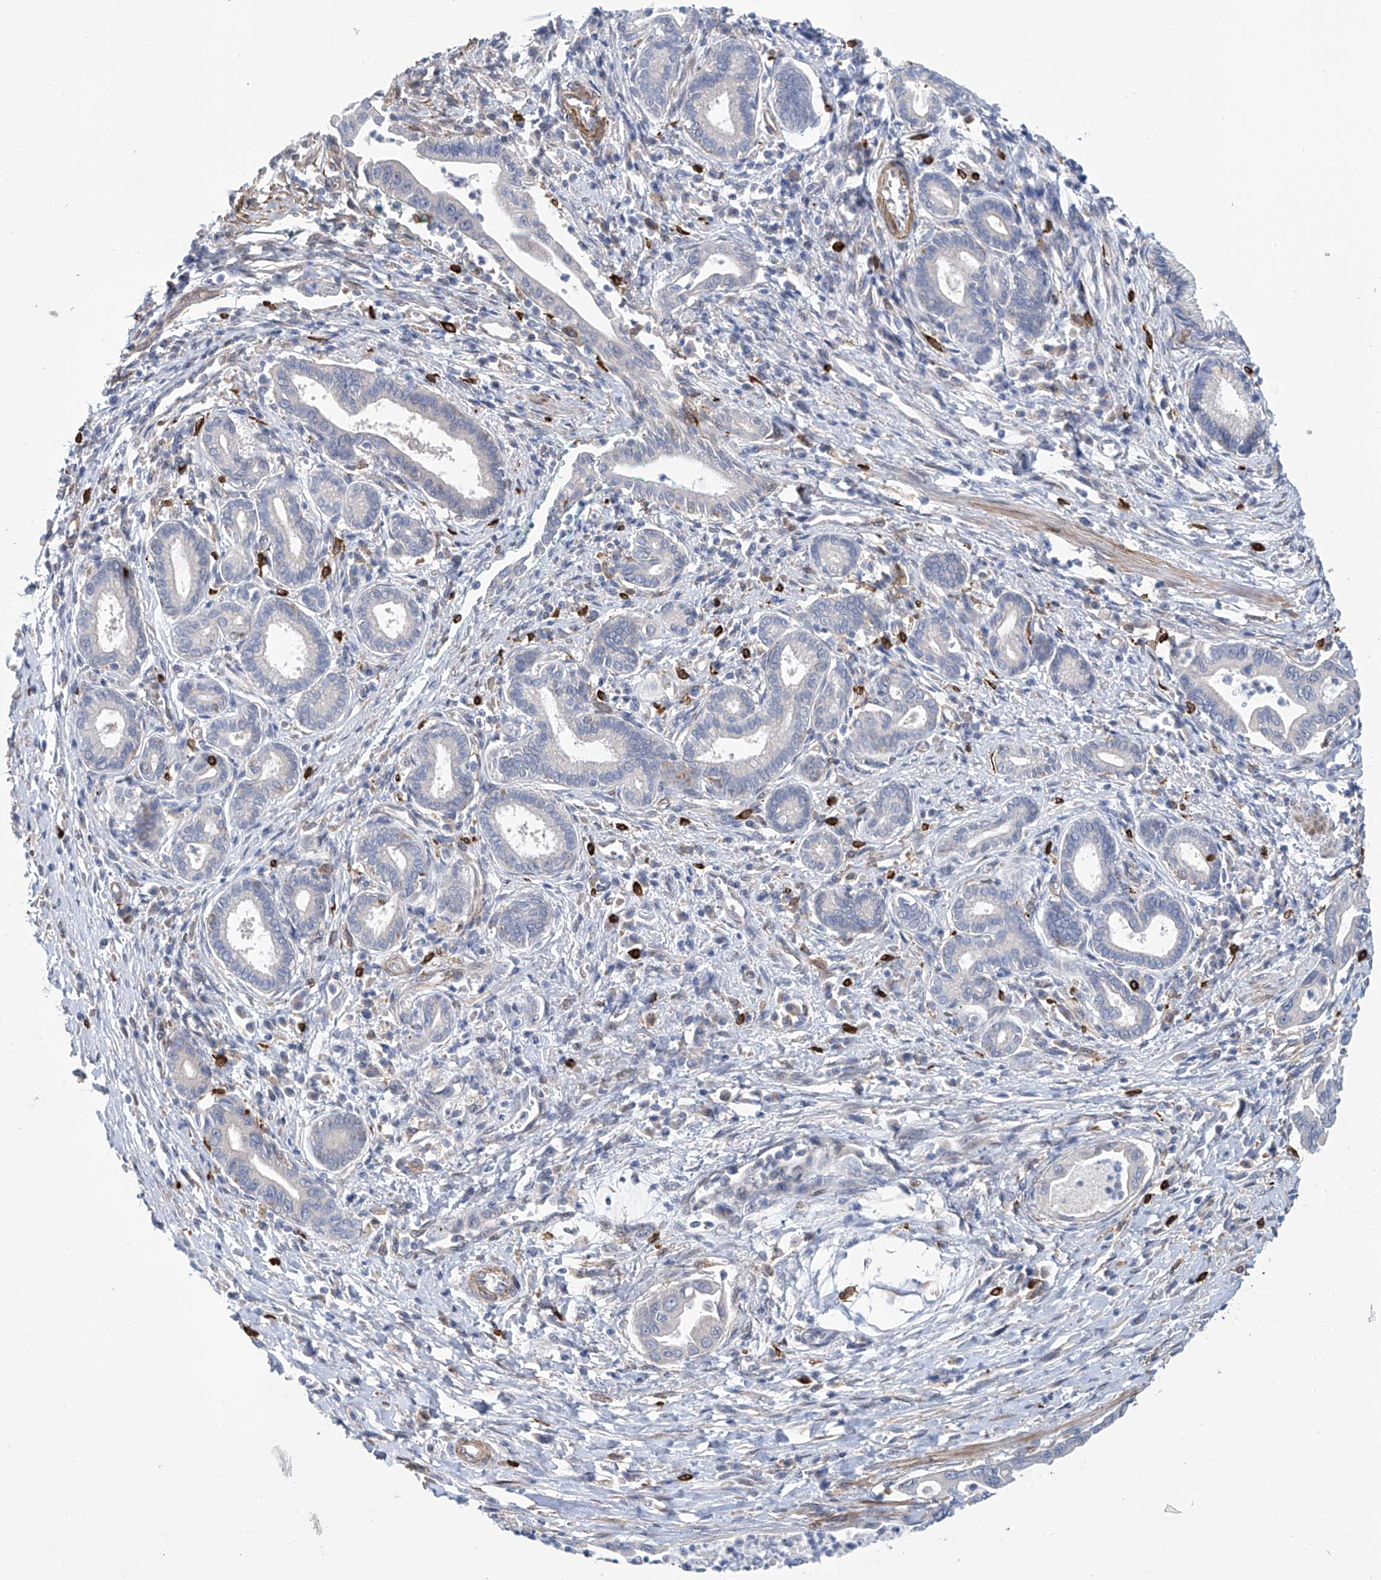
{"staining": {"intensity": "negative", "quantity": "none", "location": "none"}, "tissue": "pancreatic cancer", "cell_type": "Tumor cells", "image_type": "cancer", "snomed": [{"axis": "morphology", "description": "Adenocarcinoma, NOS"}, {"axis": "topography", "description": "Pancreas"}], "caption": "Human pancreatic cancer (adenocarcinoma) stained for a protein using immunohistochemistry shows no staining in tumor cells.", "gene": "TNN", "patient": {"sex": "male", "age": 78}}